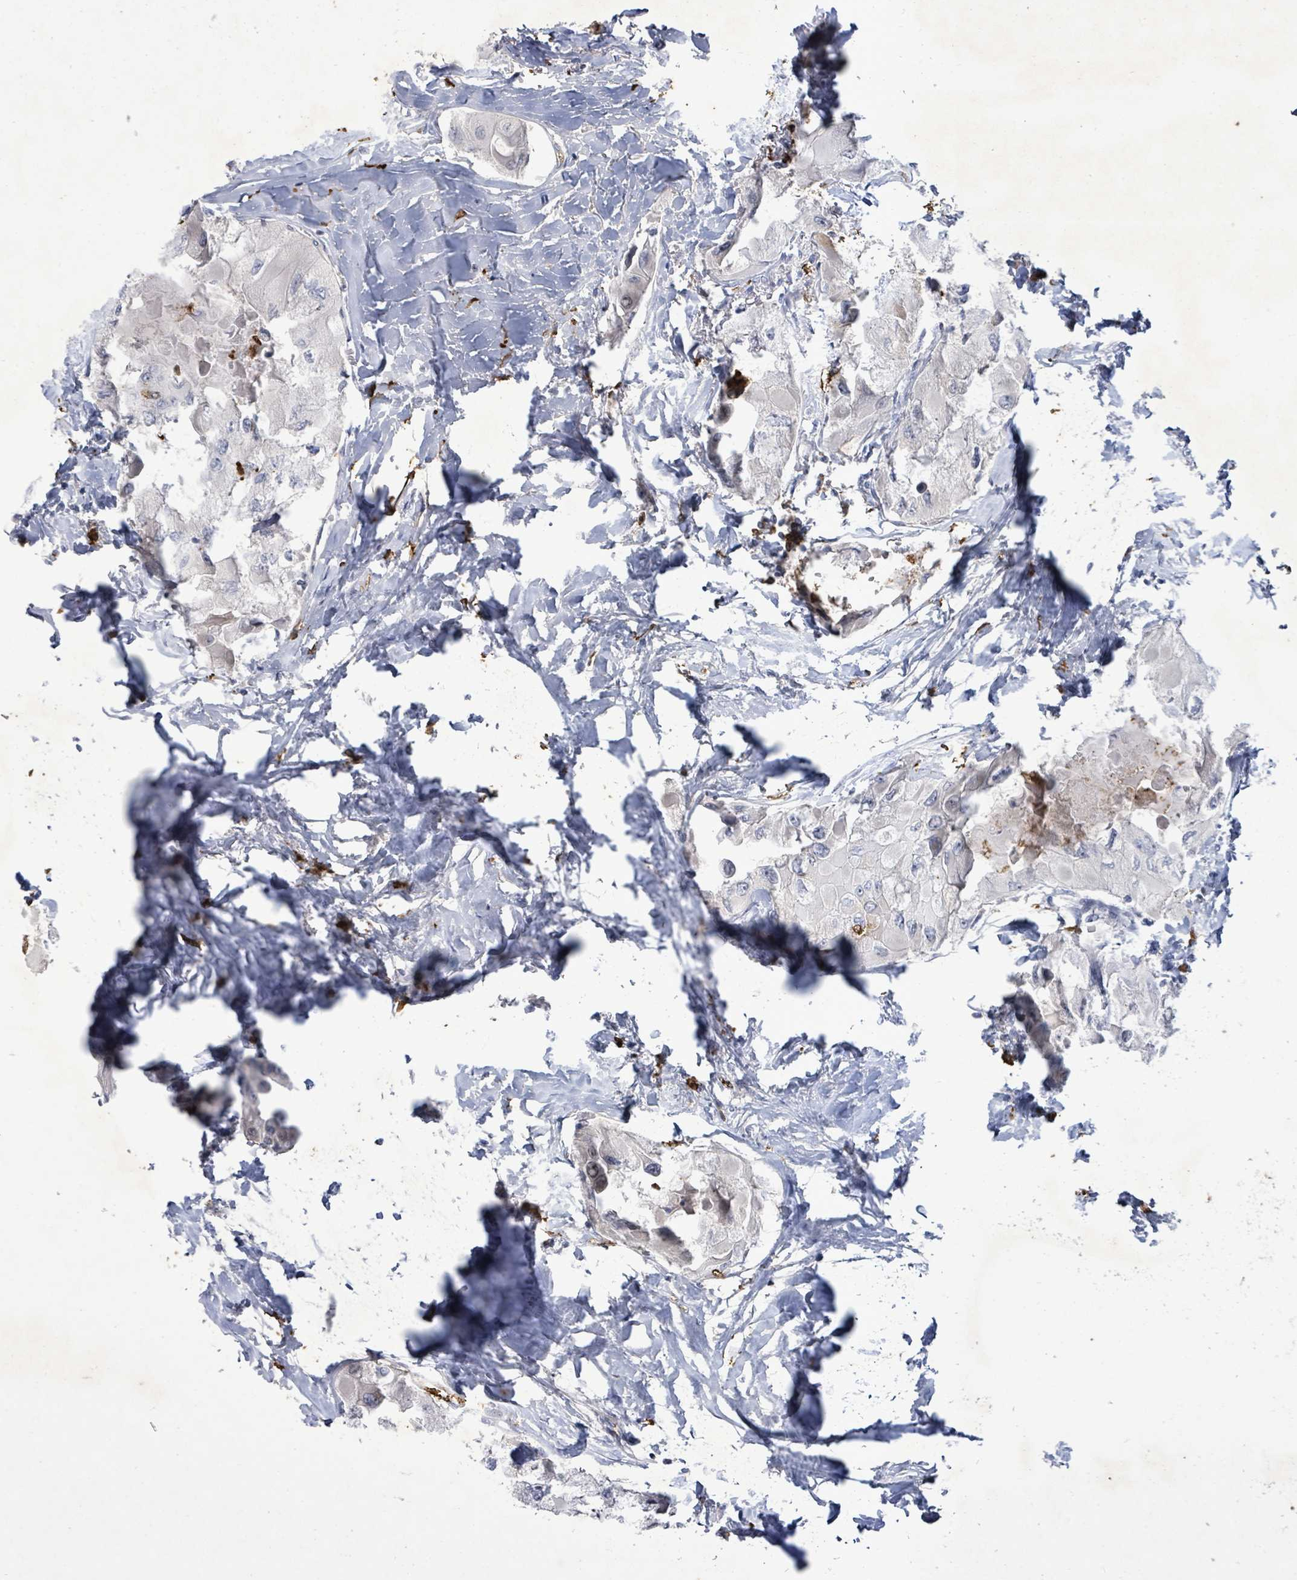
{"staining": {"intensity": "negative", "quantity": "none", "location": "none"}, "tissue": "thyroid cancer", "cell_type": "Tumor cells", "image_type": "cancer", "snomed": [{"axis": "morphology", "description": "Normal tissue, NOS"}, {"axis": "morphology", "description": "Papillary adenocarcinoma, NOS"}, {"axis": "topography", "description": "Thyroid gland"}], "caption": "Protein analysis of thyroid papillary adenocarcinoma reveals no significant staining in tumor cells.", "gene": "FAM210A", "patient": {"sex": "female", "age": 59}}